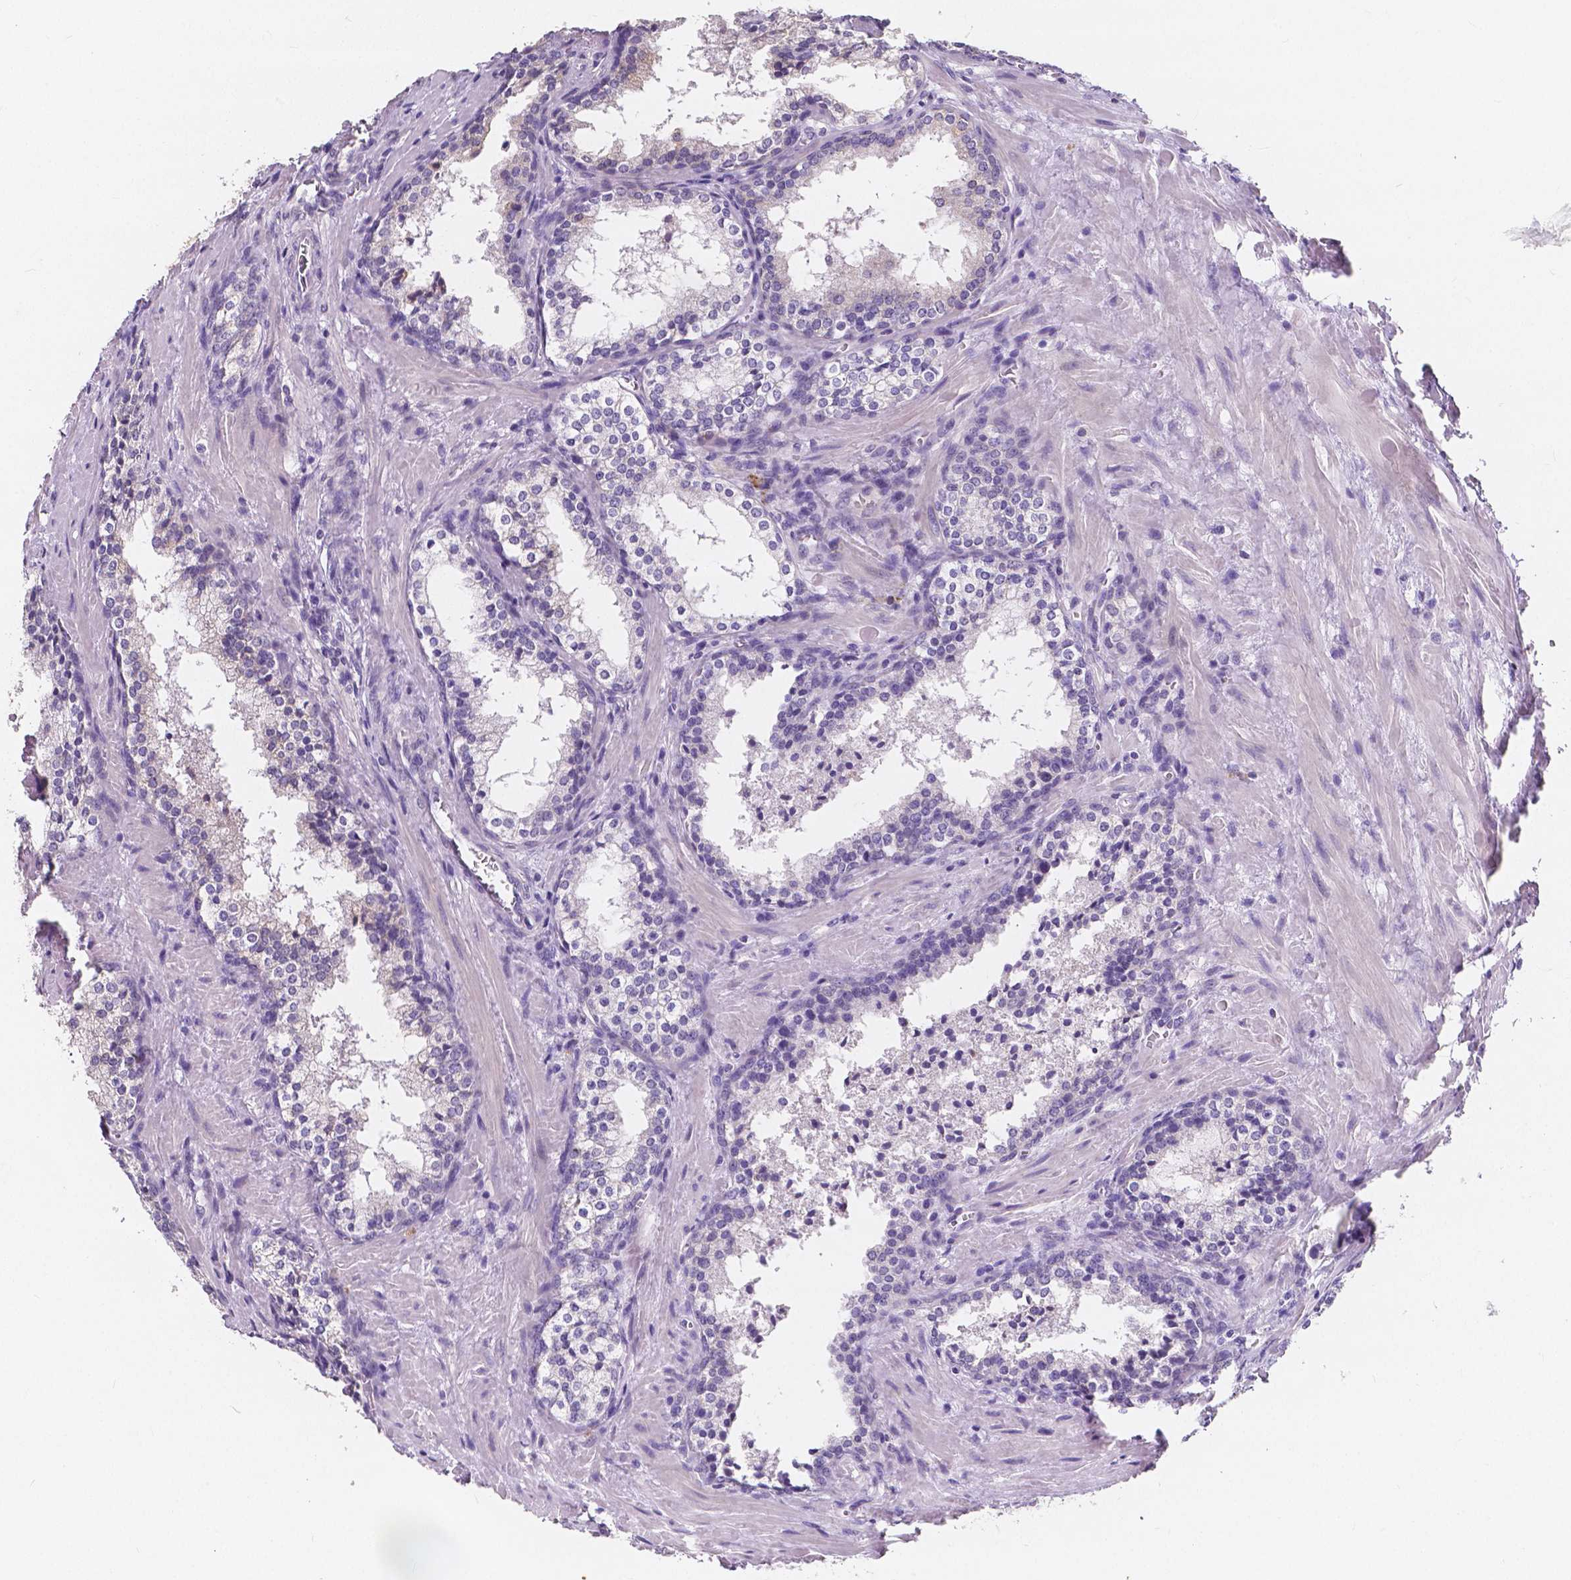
{"staining": {"intensity": "negative", "quantity": "none", "location": "none"}, "tissue": "prostate cancer", "cell_type": "Tumor cells", "image_type": "cancer", "snomed": [{"axis": "morphology", "description": "Adenocarcinoma, NOS"}, {"axis": "topography", "description": "Prostate and seminal vesicle, NOS"}], "caption": "This is an immunohistochemistry (IHC) image of prostate adenocarcinoma. There is no staining in tumor cells.", "gene": "ACP5", "patient": {"sex": "male", "age": 63}}